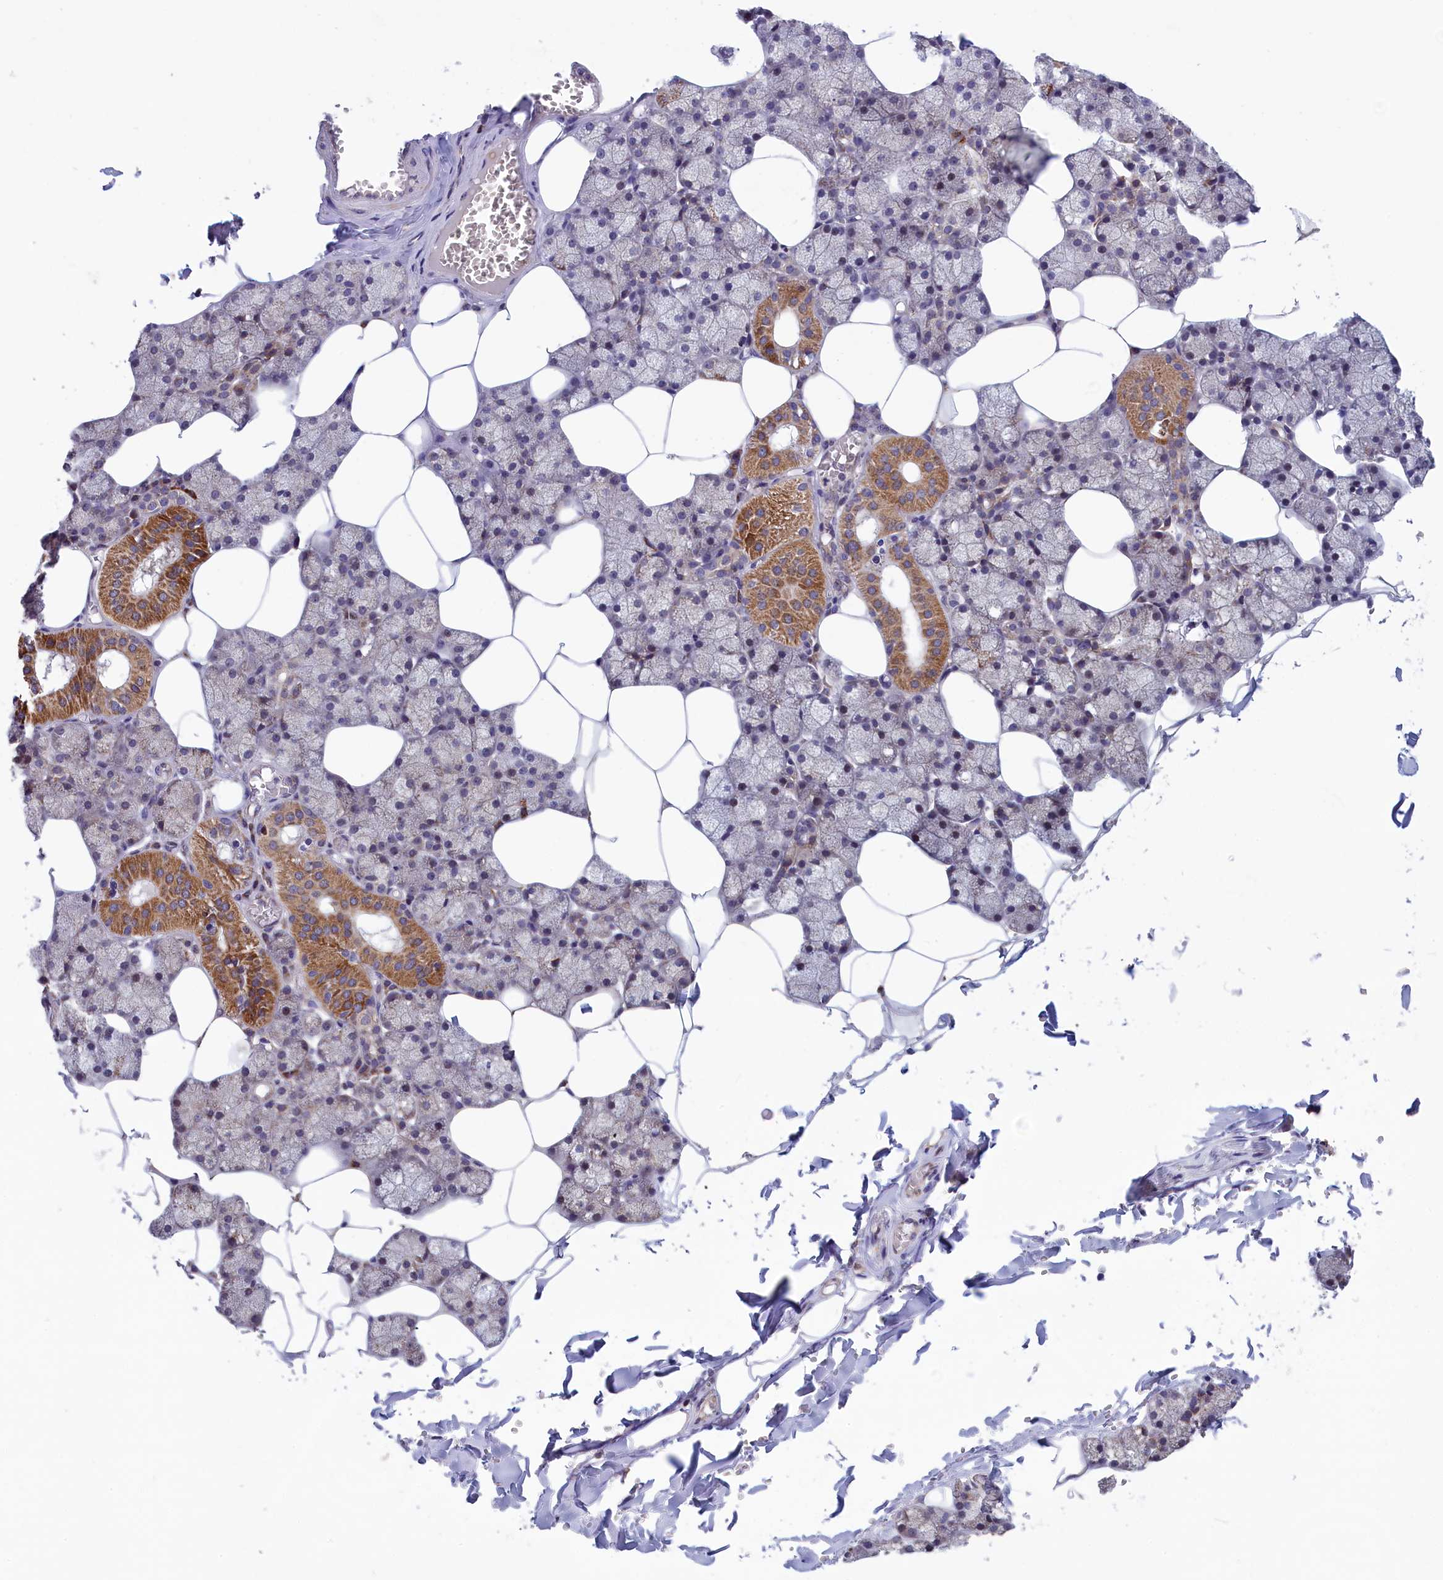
{"staining": {"intensity": "moderate", "quantity": "<25%", "location": "cytoplasmic/membranous"}, "tissue": "salivary gland", "cell_type": "Glandular cells", "image_type": "normal", "snomed": [{"axis": "morphology", "description": "Normal tissue, NOS"}, {"axis": "topography", "description": "Salivary gland"}], "caption": "Moderate cytoplasmic/membranous expression for a protein is seen in approximately <25% of glandular cells of normal salivary gland using immunohistochemistry.", "gene": "TIMM44", "patient": {"sex": "male", "age": 62}}